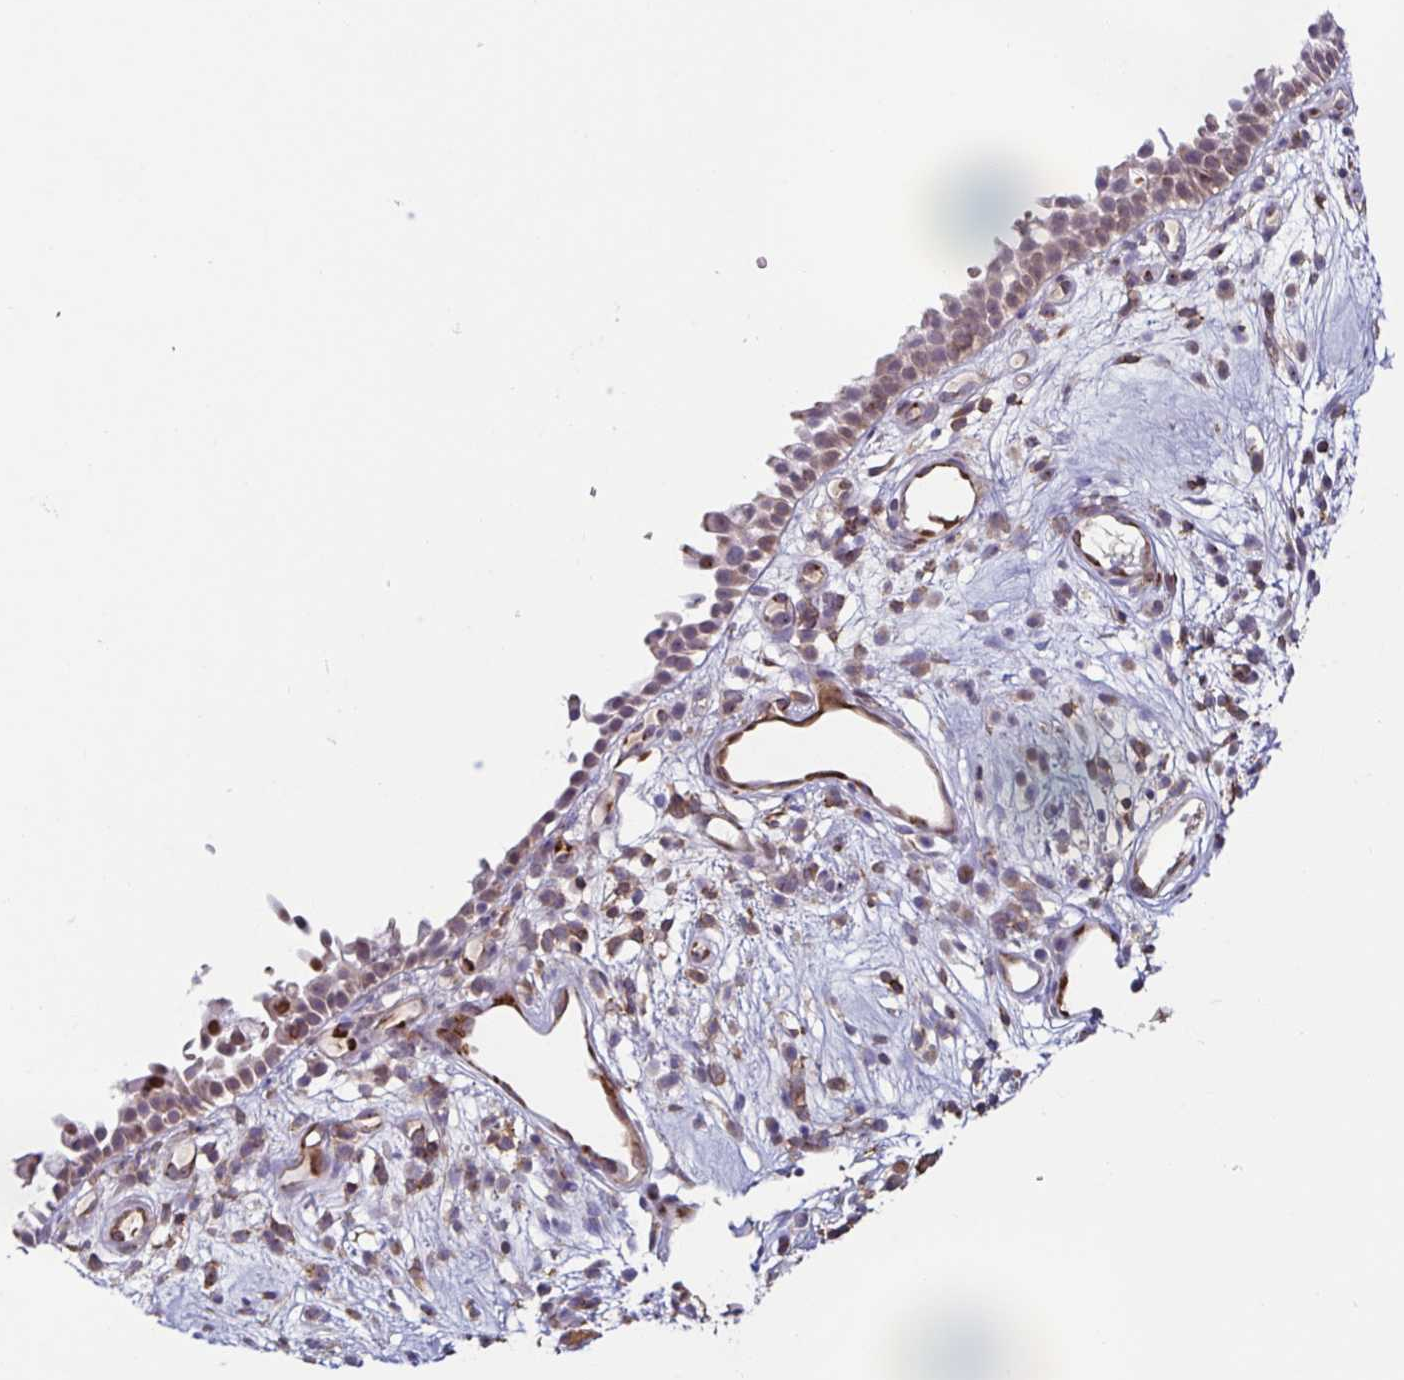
{"staining": {"intensity": "moderate", "quantity": "<25%", "location": "nuclear"}, "tissue": "nasopharynx", "cell_type": "Respiratory epithelial cells", "image_type": "normal", "snomed": [{"axis": "morphology", "description": "Normal tissue, NOS"}, {"axis": "morphology", "description": "Inflammation, NOS"}, {"axis": "topography", "description": "Nasopharynx"}], "caption": "The micrograph demonstrates immunohistochemical staining of unremarkable nasopharynx. There is moderate nuclear positivity is appreciated in about <25% of respiratory epithelial cells. The protein is stained brown, and the nuclei are stained in blue (DAB IHC with brightfield microscopy, high magnification).", "gene": "STPG4", "patient": {"sex": "male", "age": 54}}